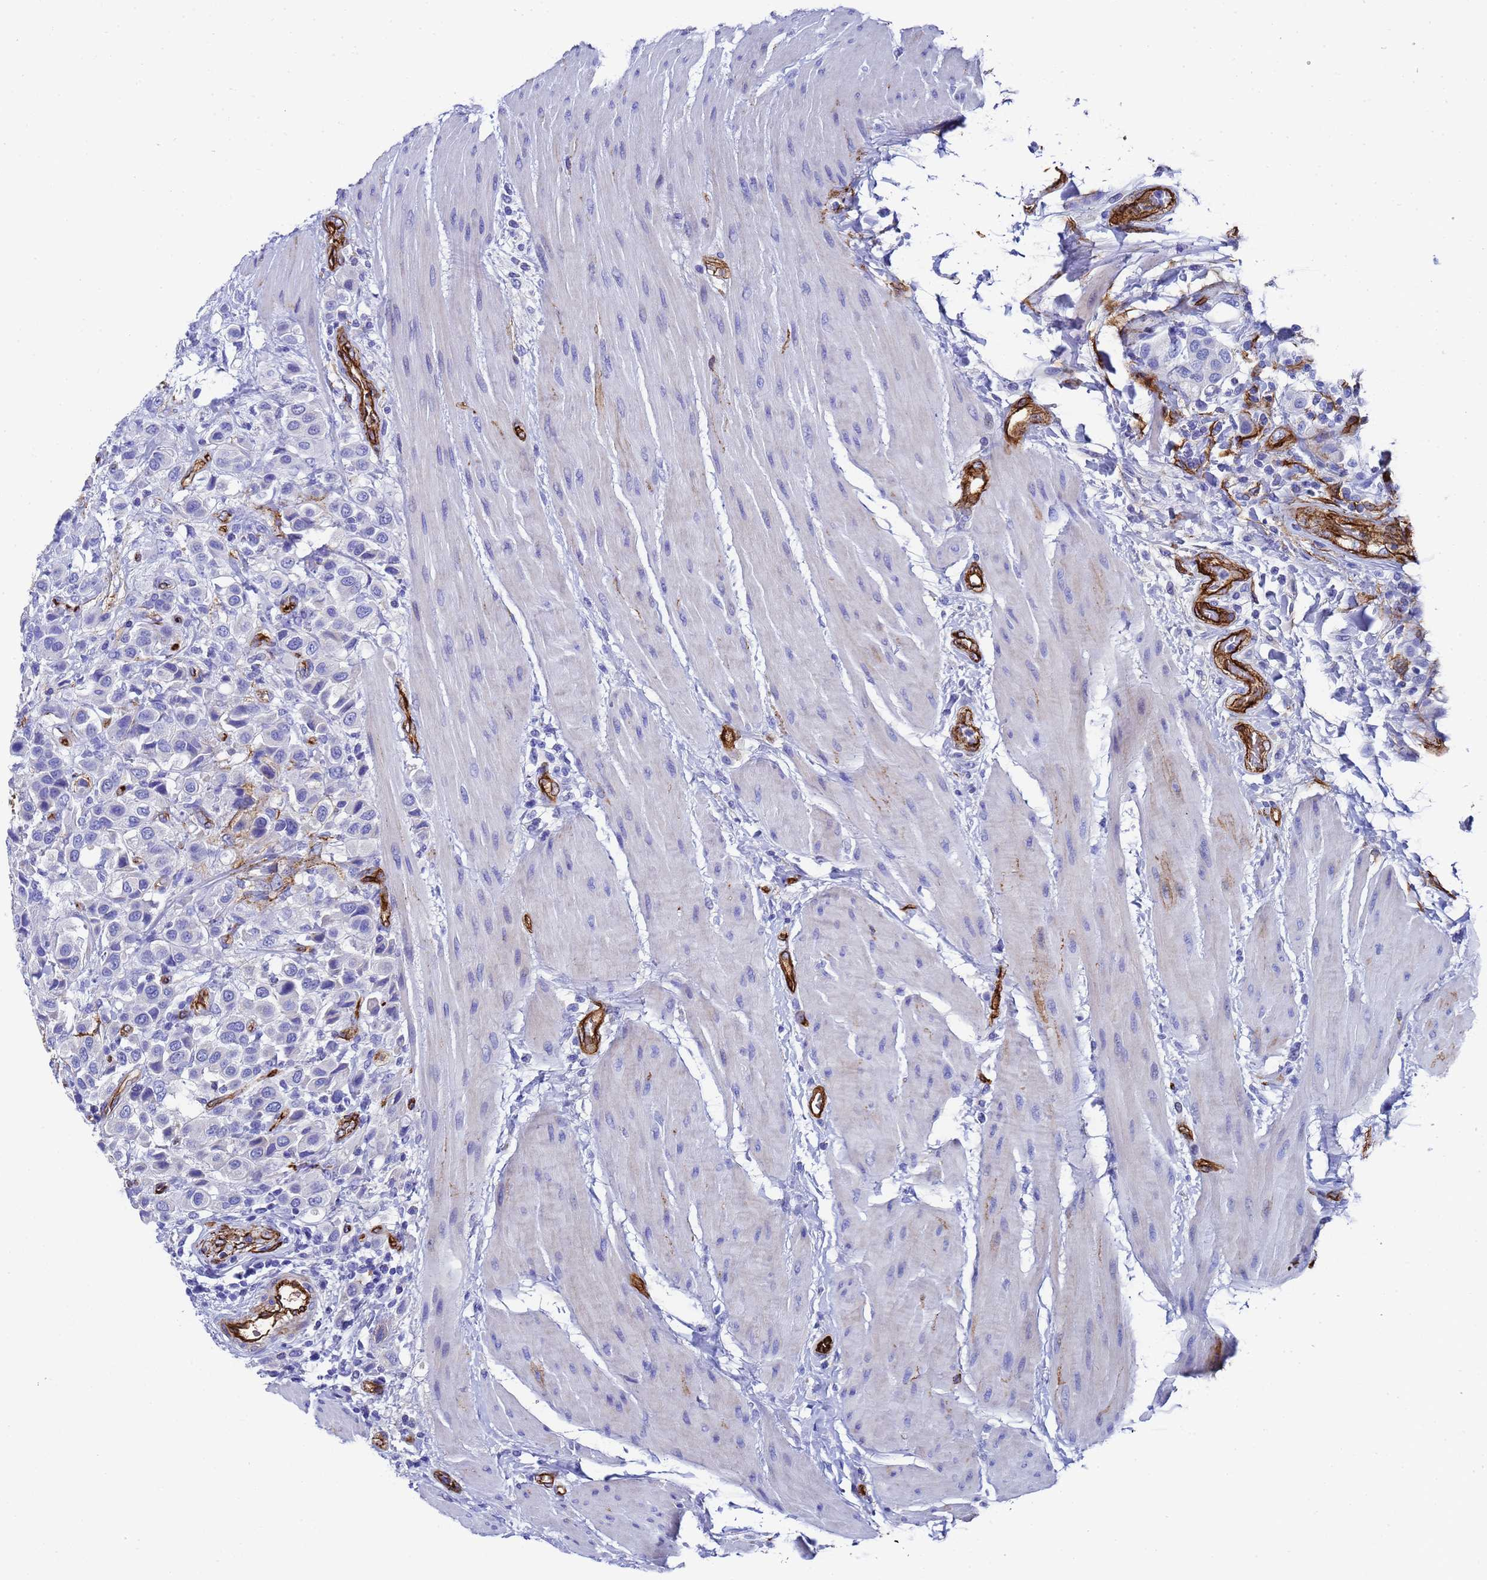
{"staining": {"intensity": "negative", "quantity": "none", "location": "none"}, "tissue": "urothelial cancer", "cell_type": "Tumor cells", "image_type": "cancer", "snomed": [{"axis": "morphology", "description": "Urothelial carcinoma, High grade"}, {"axis": "topography", "description": "Urinary bladder"}], "caption": "High magnification brightfield microscopy of urothelial cancer stained with DAB (3,3'-diaminobenzidine) (brown) and counterstained with hematoxylin (blue): tumor cells show no significant staining. (DAB IHC, high magnification).", "gene": "ADIPOQ", "patient": {"sex": "male", "age": 50}}